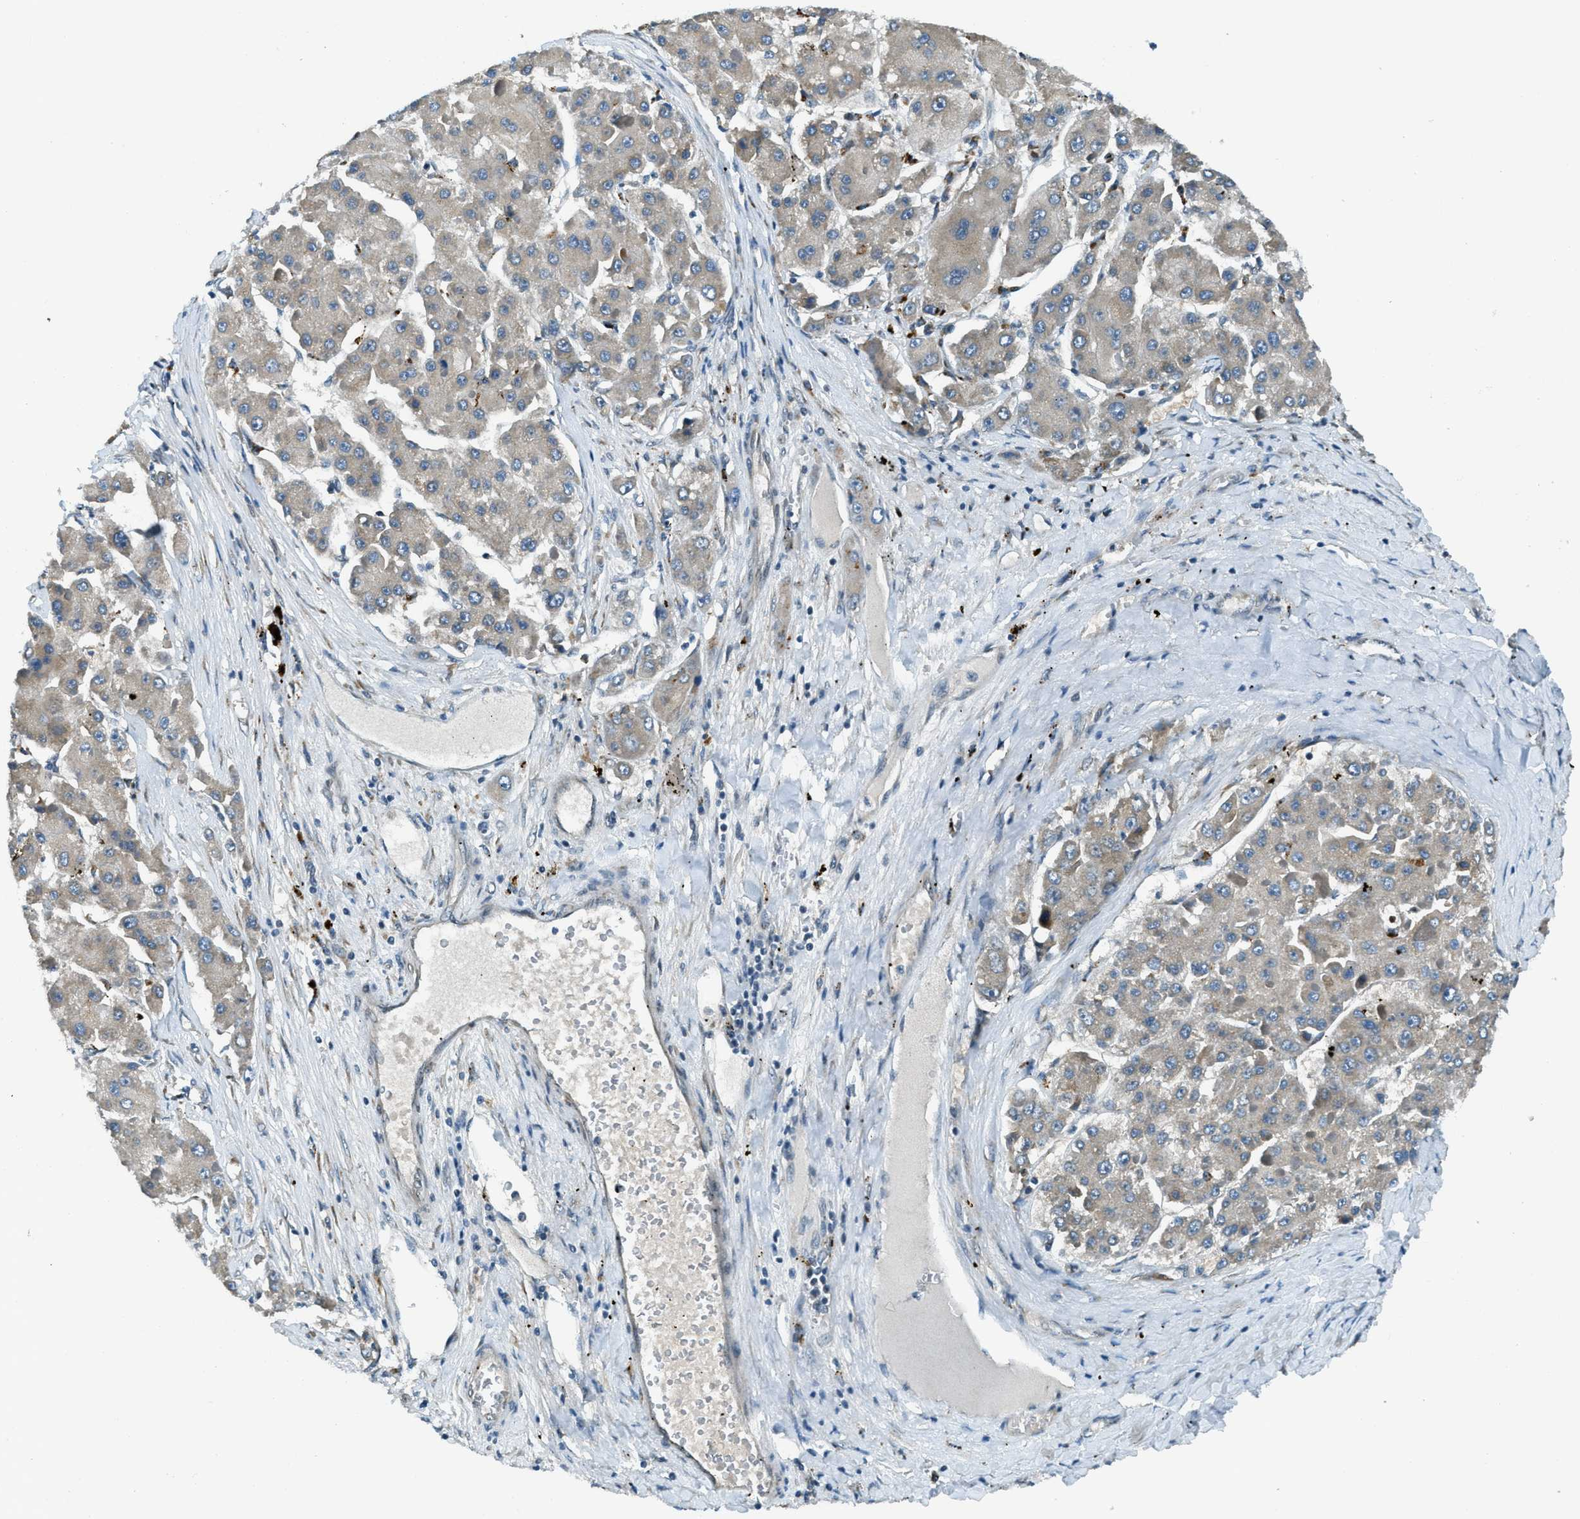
{"staining": {"intensity": "weak", "quantity": "<25%", "location": "cytoplasmic/membranous"}, "tissue": "liver cancer", "cell_type": "Tumor cells", "image_type": "cancer", "snomed": [{"axis": "morphology", "description": "Carcinoma, Hepatocellular, NOS"}, {"axis": "topography", "description": "Liver"}], "caption": "IHC of human liver cancer (hepatocellular carcinoma) demonstrates no positivity in tumor cells.", "gene": "GINM1", "patient": {"sex": "female", "age": 73}}